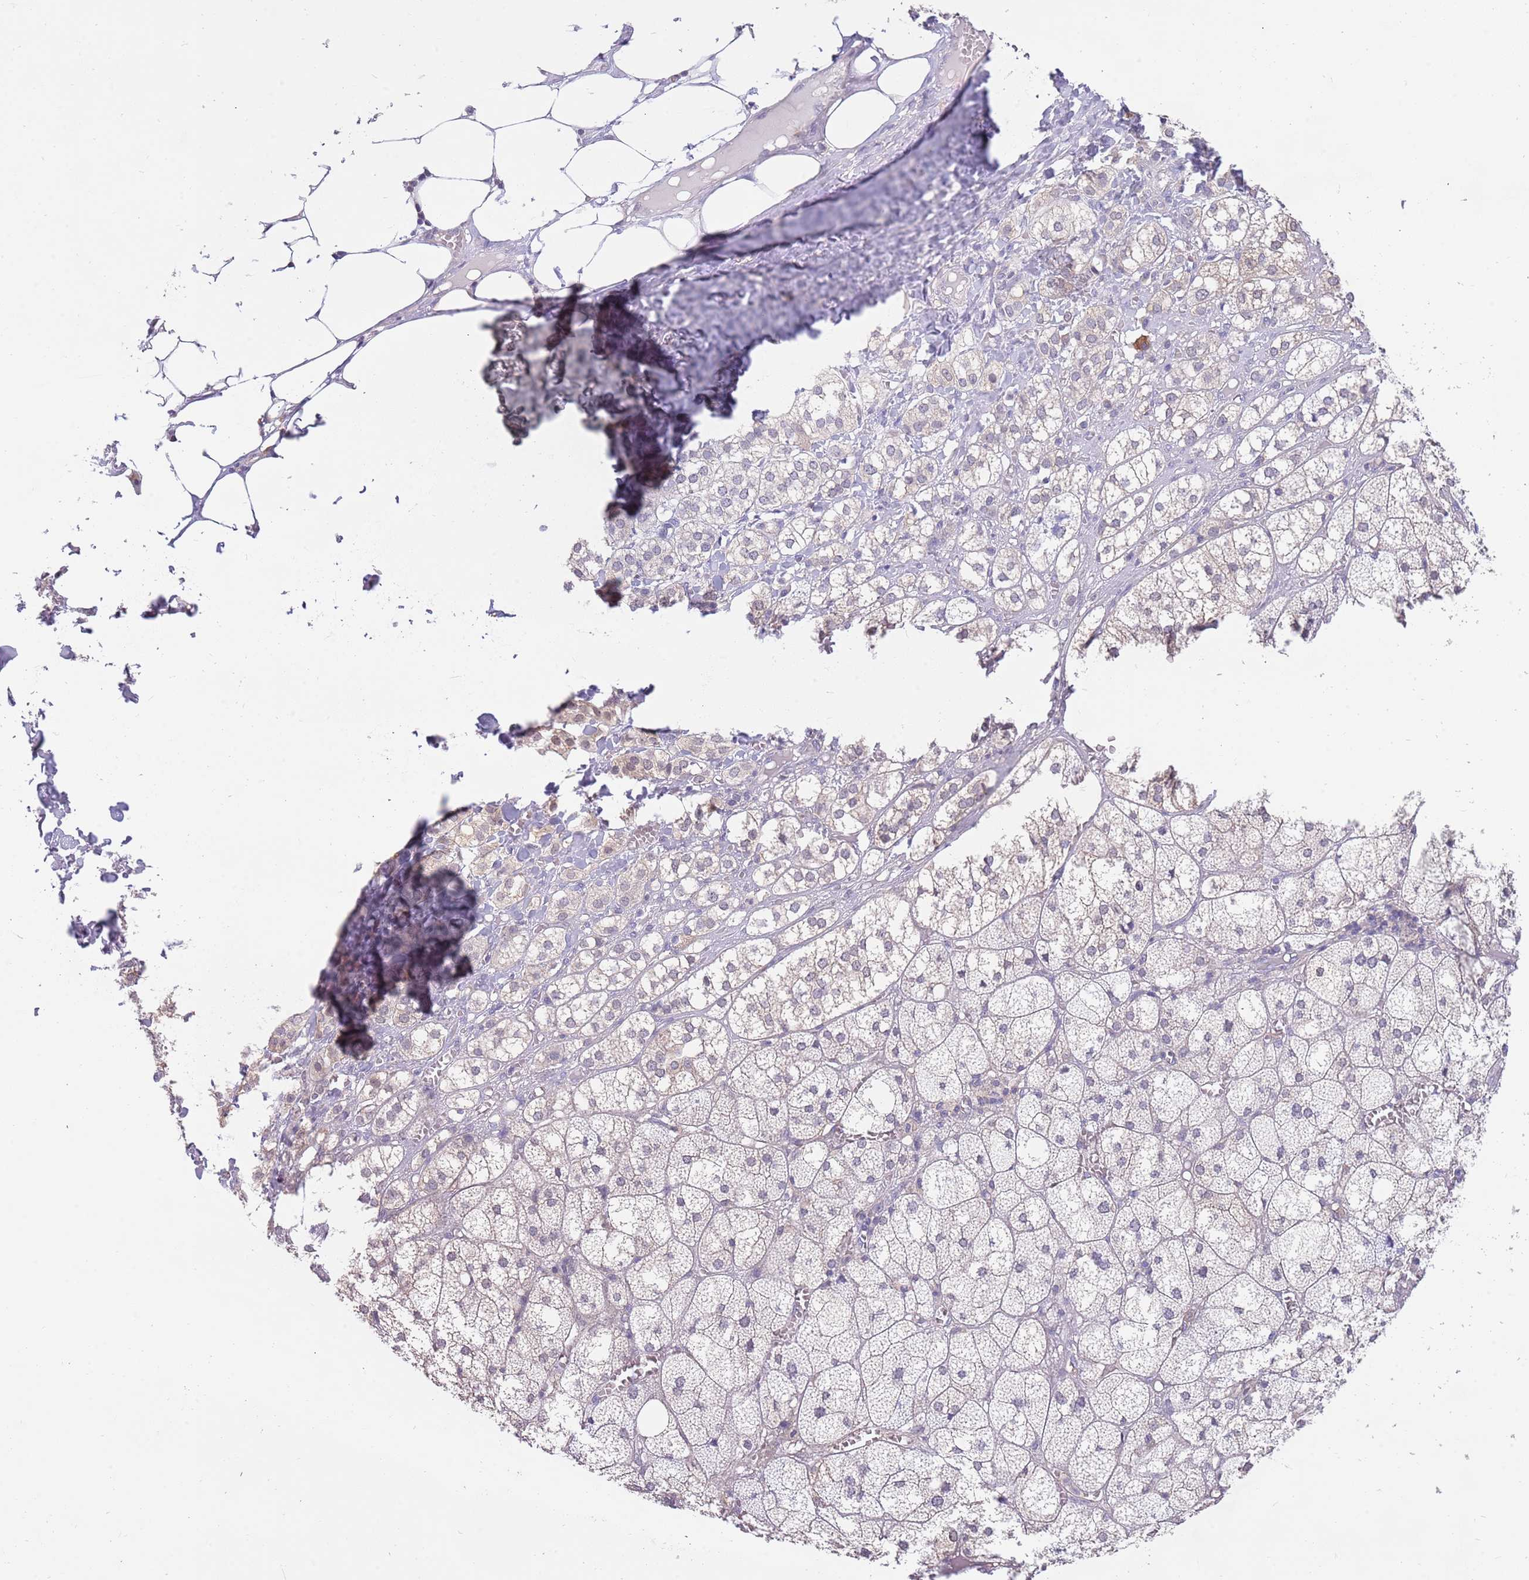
{"staining": {"intensity": "weak", "quantity": "<25%", "location": "cytoplasmic/membranous"}, "tissue": "adrenal gland", "cell_type": "Glandular cells", "image_type": "normal", "snomed": [{"axis": "morphology", "description": "Normal tissue, NOS"}, {"axis": "topography", "description": "Adrenal gland"}], "caption": "IHC photomicrograph of unremarkable human adrenal gland stained for a protein (brown), which displays no staining in glandular cells.", "gene": "AP5S1", "patient": {"sex": "female", "age": 61}}